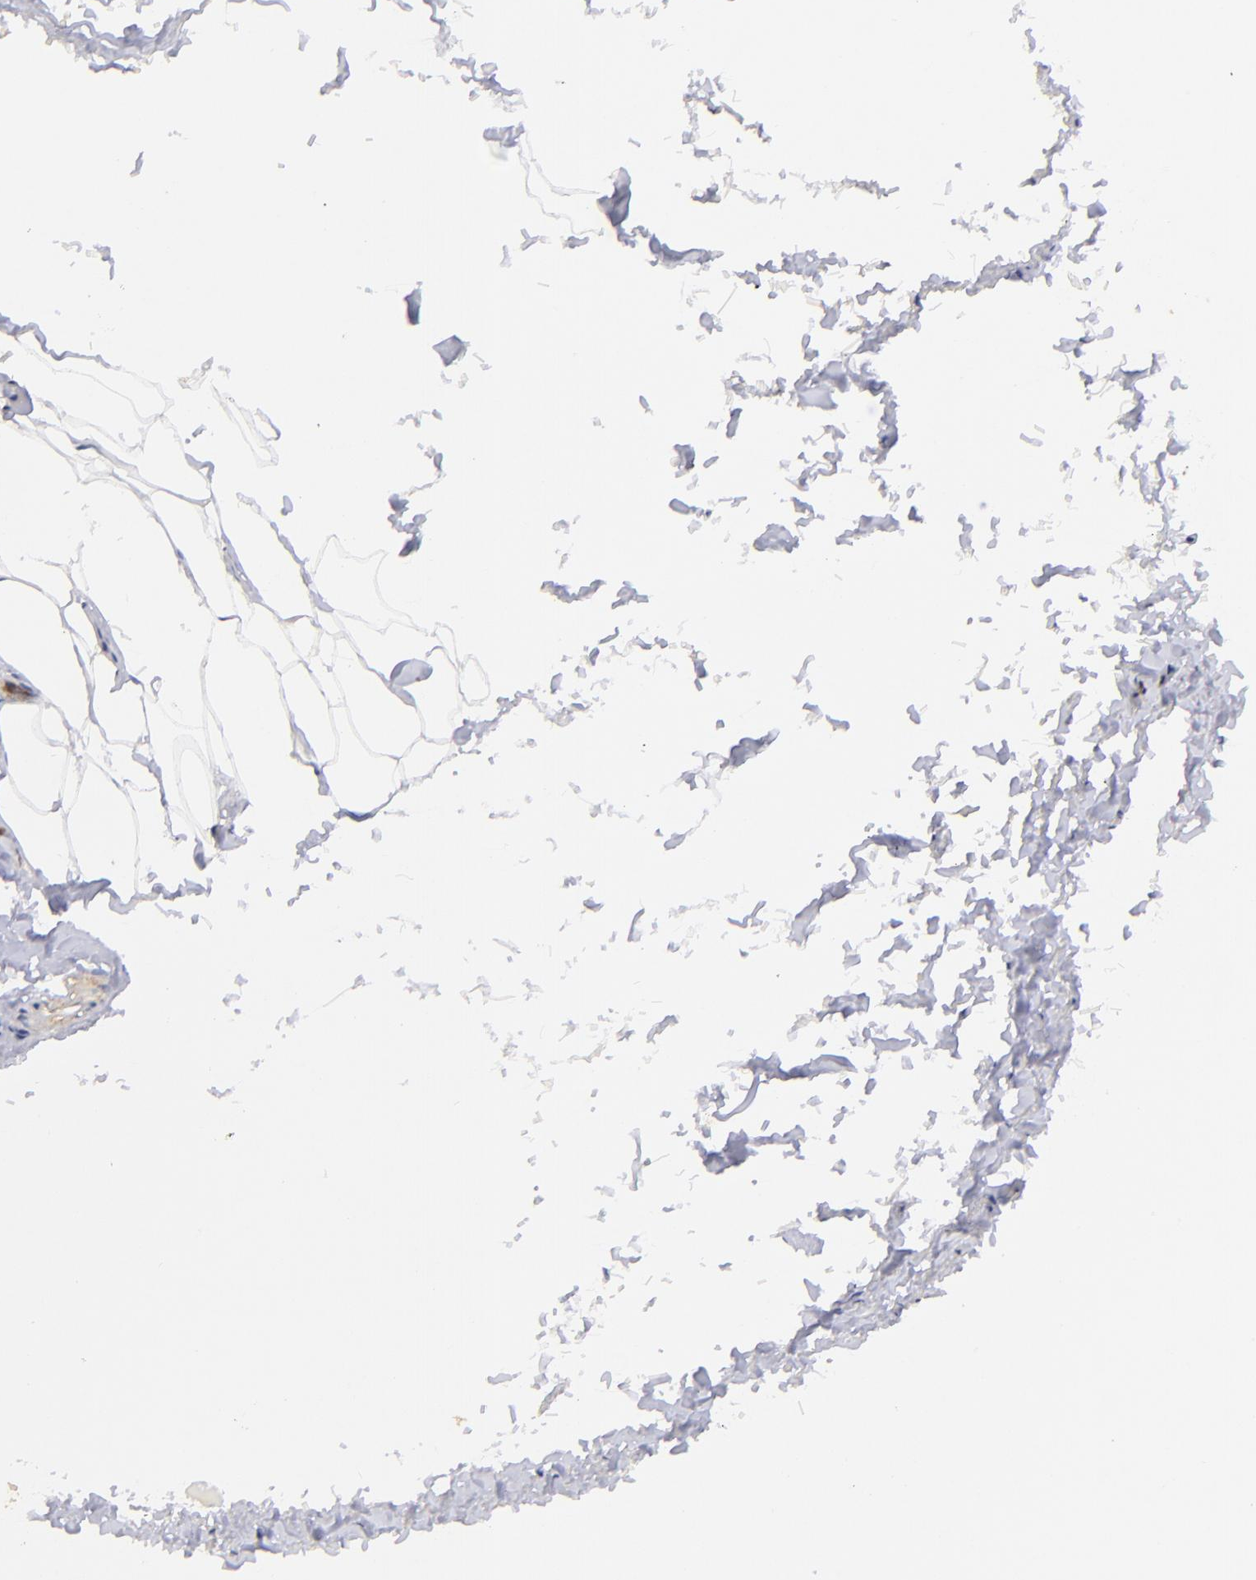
{"staining": {"intensity": "negative", "quantity": "none", "location": "none"}, "tissue": "adipose tissue", "cell_type": "Adipocytes", "image_type": "normal", "snomed": [{"axis": "morphology", "description": "Normal tissue, NOS"}, {"axis": "topography", "description": "Soft tissue"}, {"axis": "topography", "description": "Peripheral nerve tissue"}], "caption": "Adipose tissue was stained to show a protein in brown. There is no significant positivity in adipocytes.", "gene": "DYSF", "patient": {"sex": "female", "age": 68}}